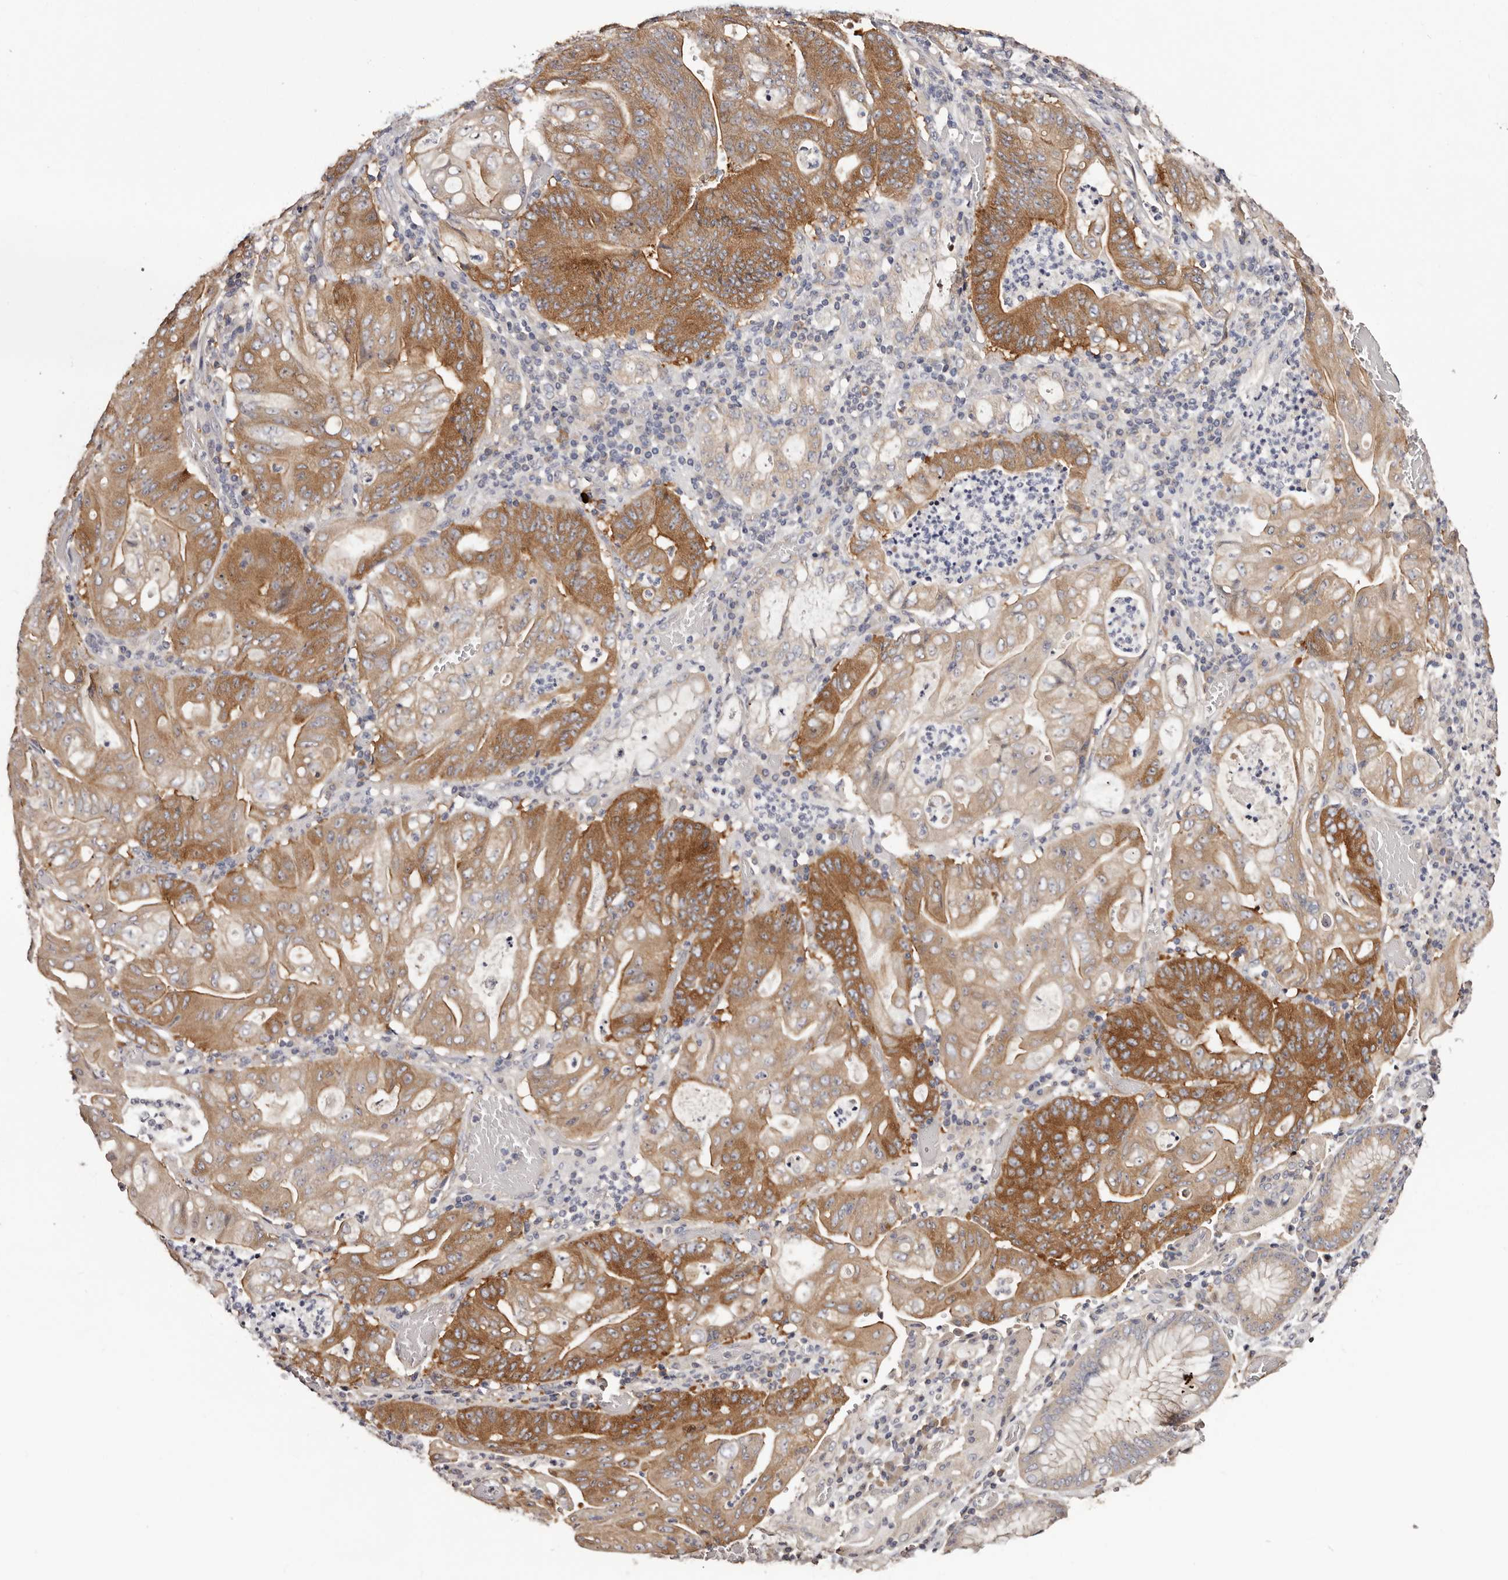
{"staining": {"intensity": "moderate", "quantity": ">75%", "location": "cytoplasmic/membranous"}, "tissue": "stomach cancer", "cell_type": "Tumor cells", "image_type": "cancer", "snomed": [{"axis": "morphology", "description": "Adenocarcinoma, NOS"}, {"axis": "topography", "description": "Stomach"}], "caption": "A medium amount of moderate cytoplasmic/membranous positivity is present in approximately >75% of tumor cells in stomach cancer (adenocarcinoma) tissue. (brown staining indicates protein expression, while blue staining denotes nuclei).", "gene": "LTV1", "patient": {"sex": "female", "age": 73}}